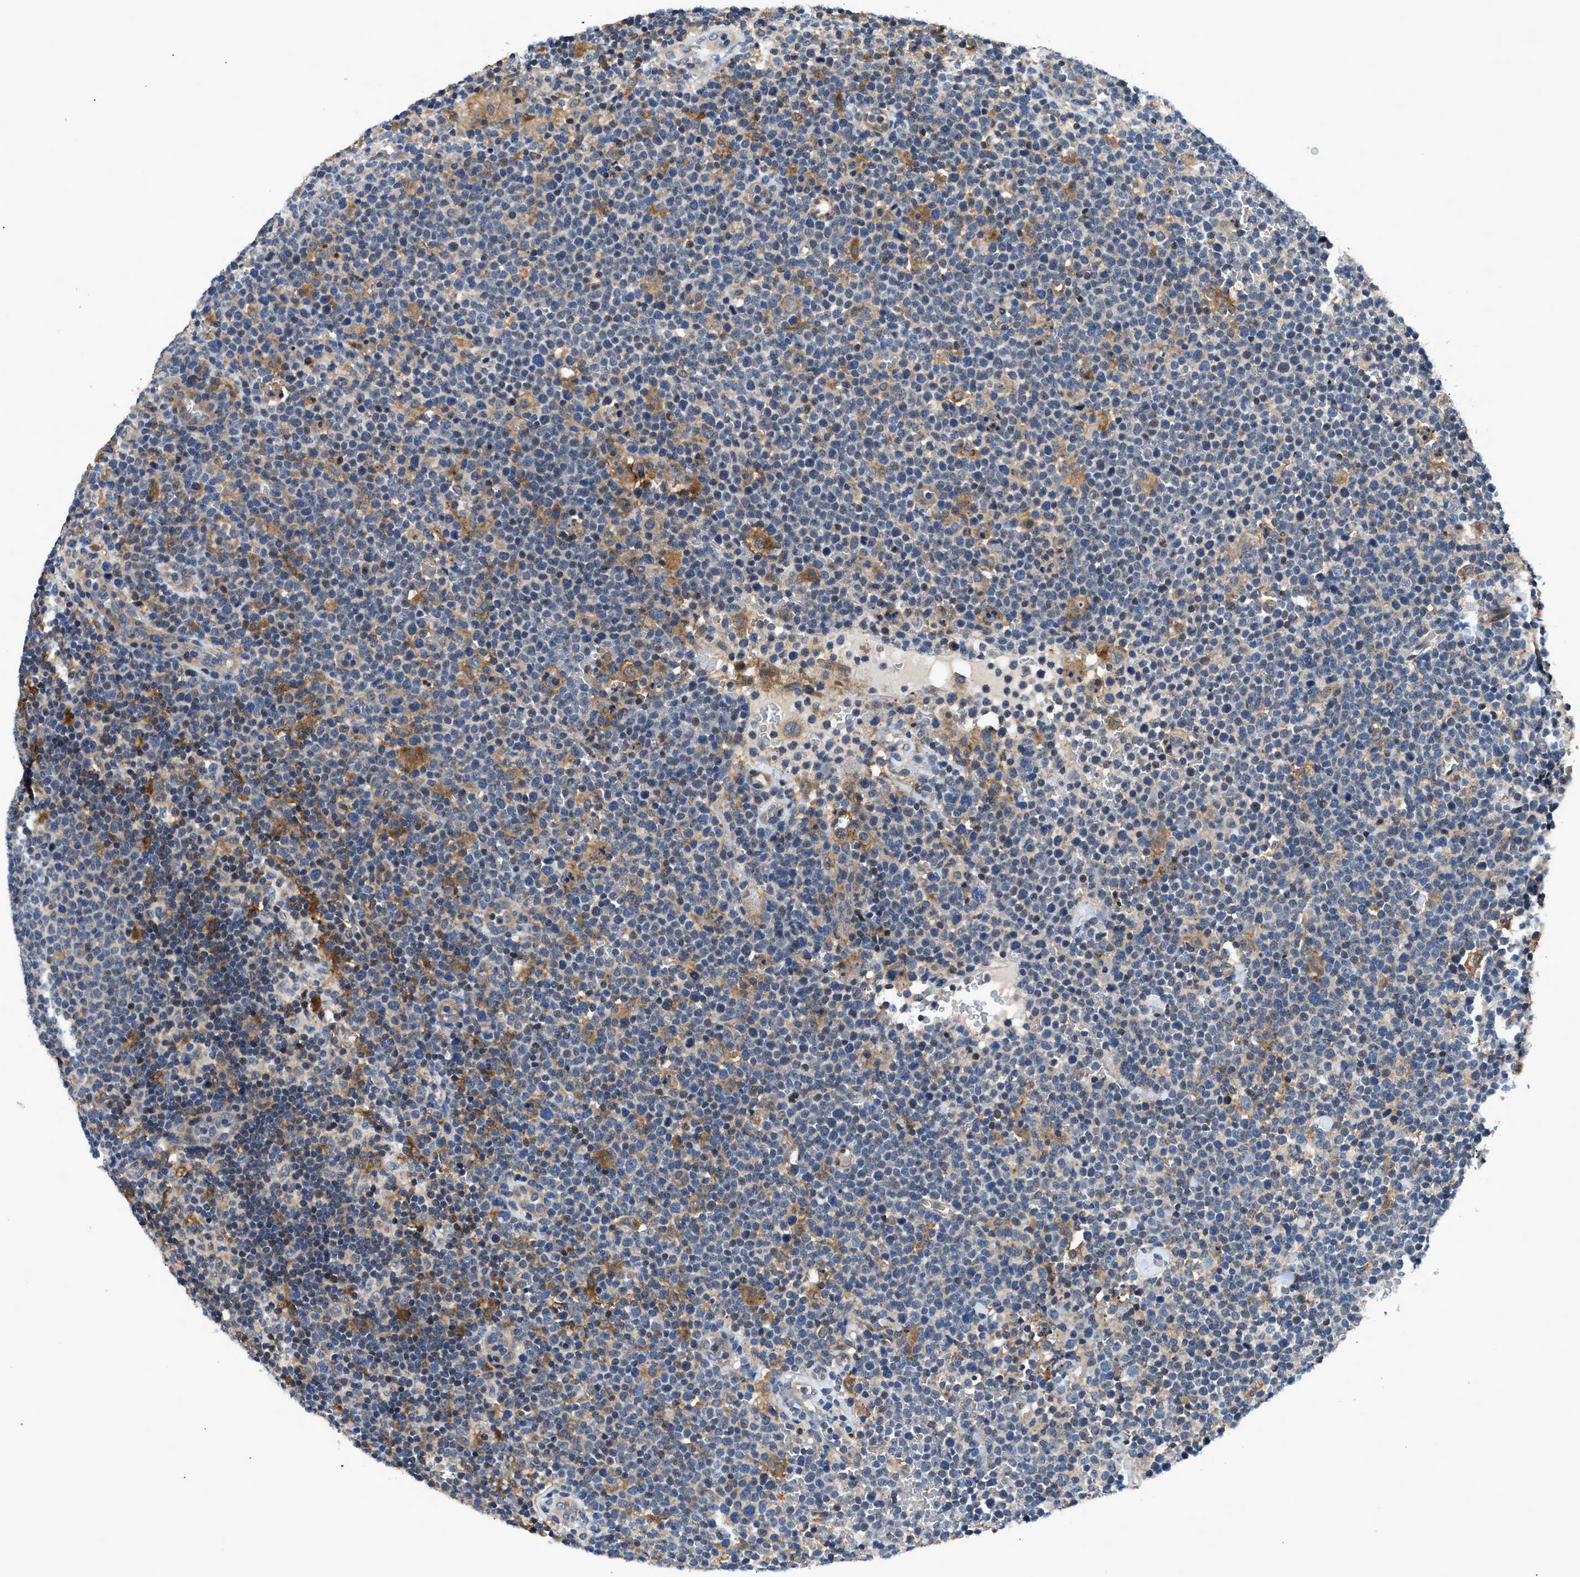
{"staining": {"intensity": "moderate", "quantity": "25%-75%", "location": "cytoplasmic/membranous"}, "tissue": "lymphoma", "cell_type": "Tumor cells", "image_type": "cancer", "snomed": [{"axis": "morphology", "description": "Malignant lymphoma, non-Hodgkin's type, High grade"}, {"axis": "topography", "description": "Lymph node"}], "caption": "Moderate cytoplasmic/membranous positivity is identified in about 25%-75% of tumor cells in lymphoma.", "gene": "LPIN2", "patient": {"sex": "male", "age": 61}}